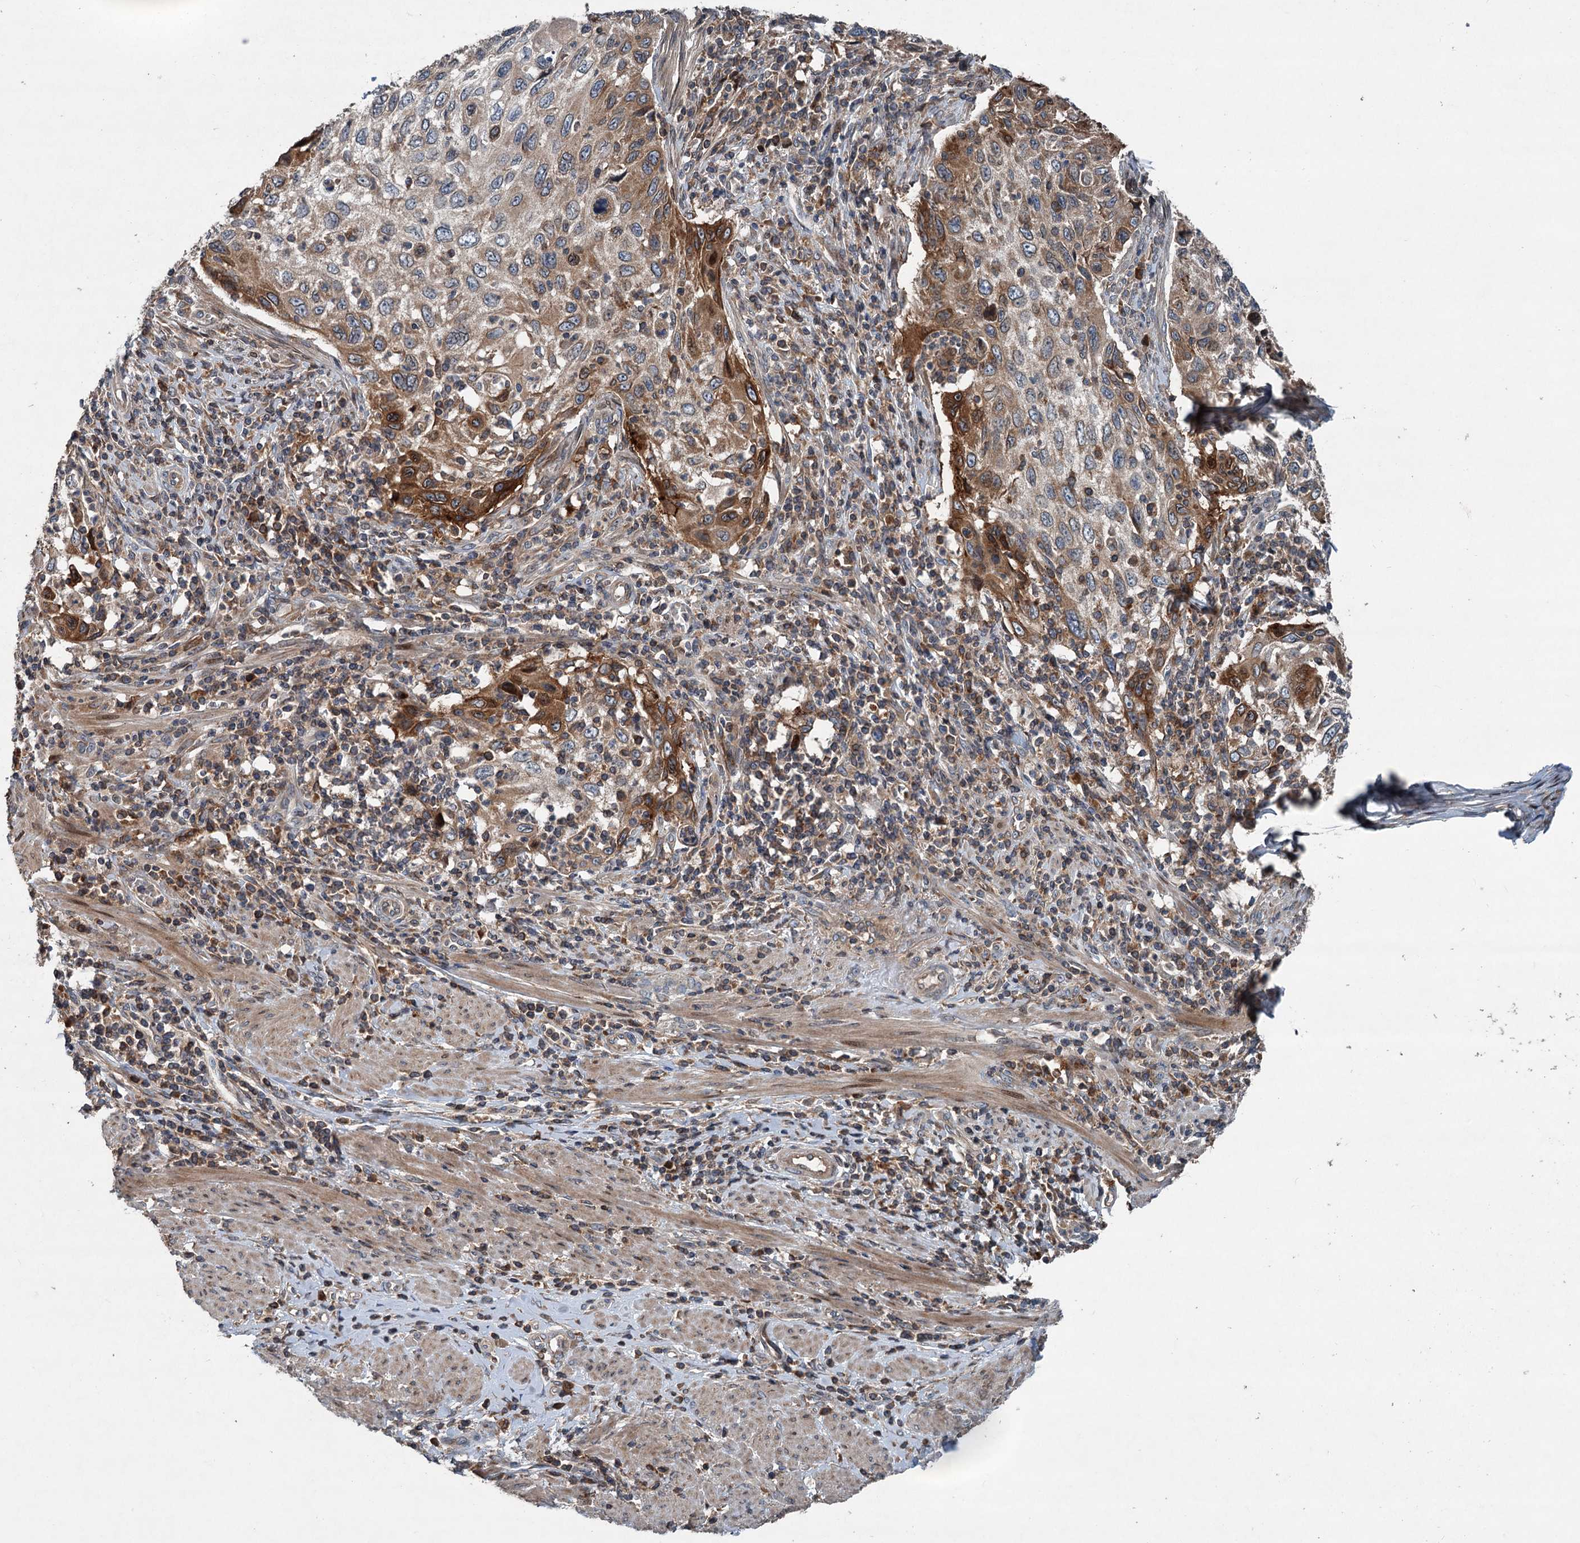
{"staining": {"intensity": "moderate", "quantity": "25%-75%", "location": "cytoplasmic/membranous"}, "tissue": "cervical cancer", "cell_type": "Tumor cells", "image_type": "cancer", "snomed": [{"axis": "morphology", "description": "Squamous cell carcinoma, NOS"}, {"axis": "topography", "description": "Cervix"}], "caption": "High-power microscopy captured an immunohistochemistry (IHC) micrograph of squamous cell carcinoma (cervical), revealing moderate cytoplasmic/membranous staining in approximately 25%-75% of tumor cells. The staining is performed using DAB (3,3'-diaminobenzidine) brown chromogen to label protein expression. The nuclei are counter-stained blue using hematoxylin.", "gene": "TAPBPL", "patient": {"sex": "female", "age": 70}}